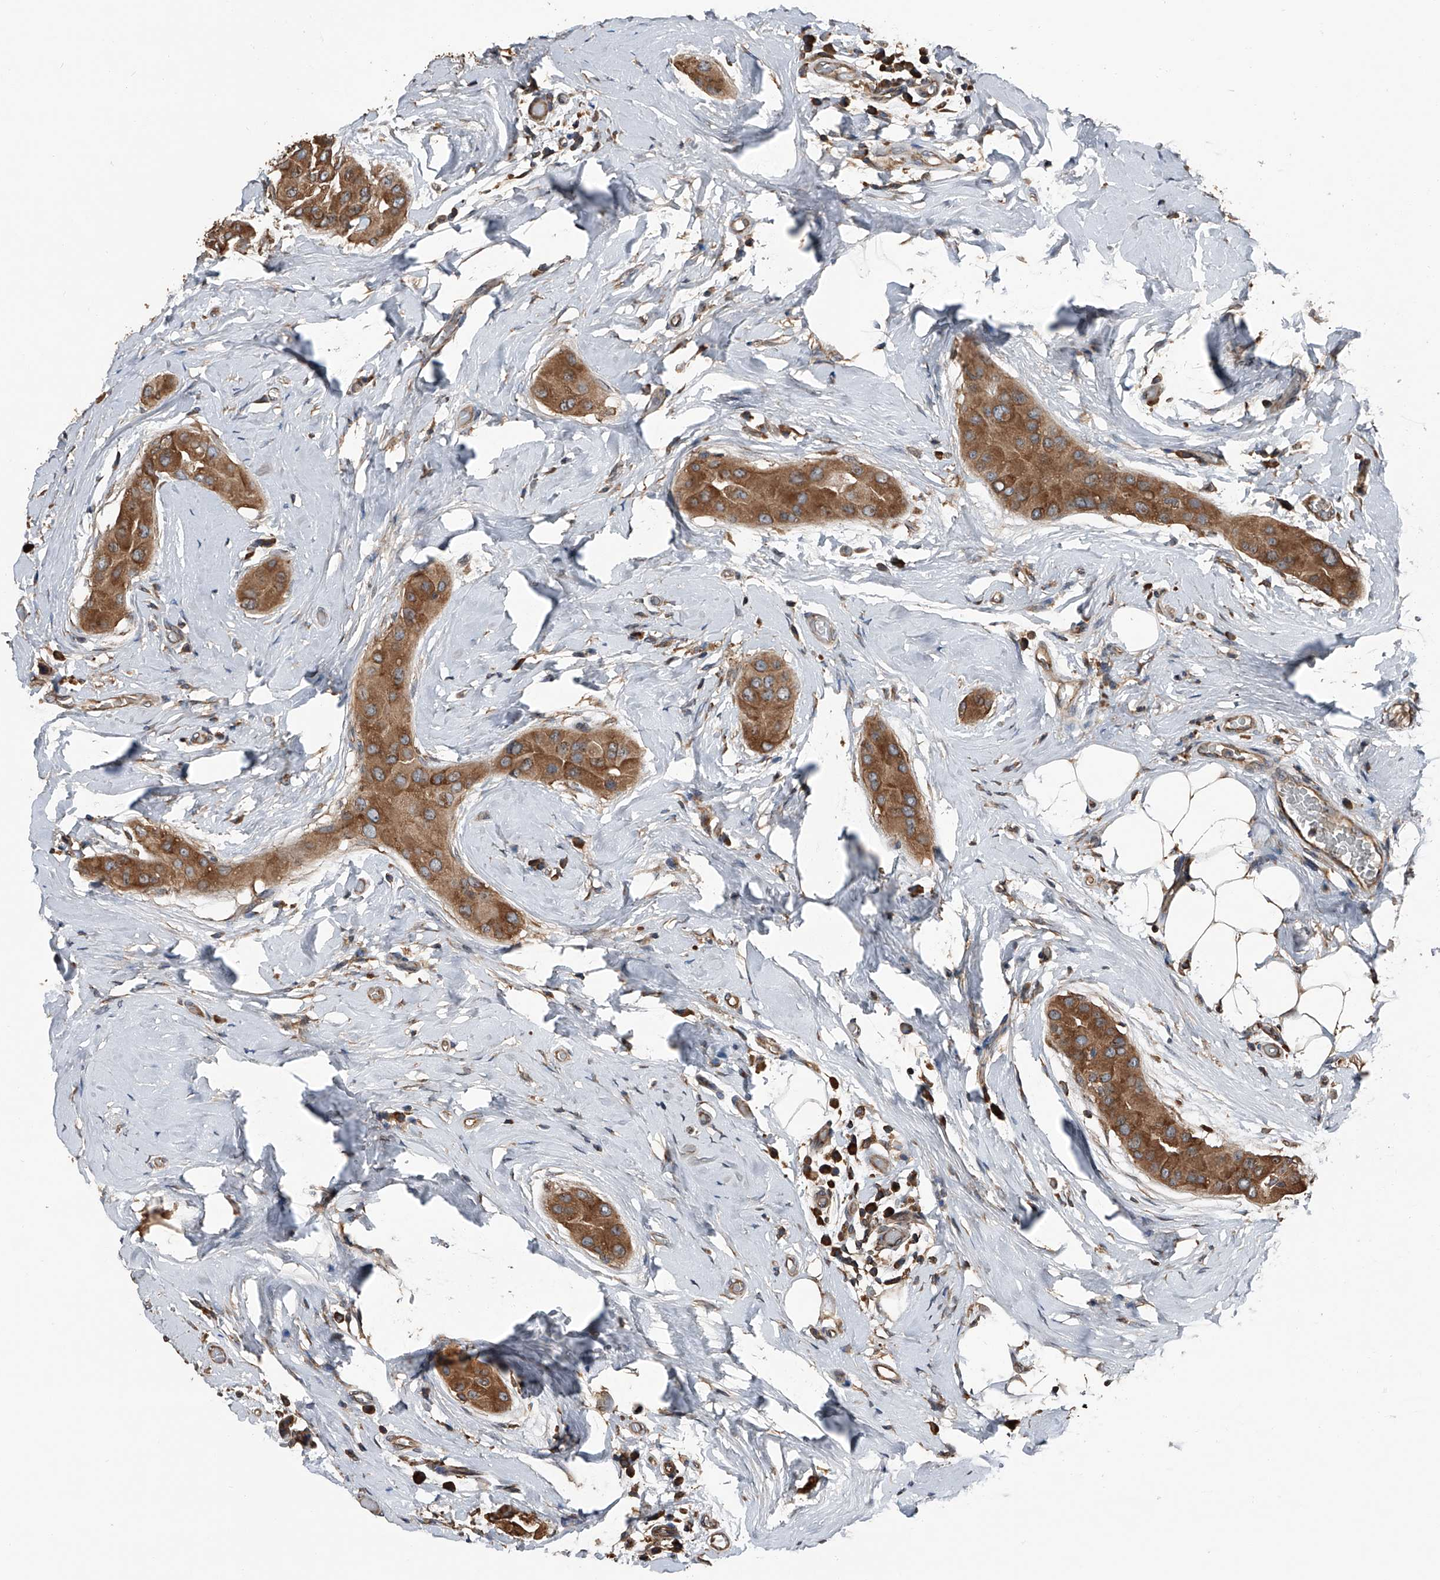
{"staining": {"intensity": "moderate", "quantity": ">75%", "location": "cytoplasmic/membranous"}, "tissue": "thyroid cancer", "cell_type": "Tumor cells", "image_type": "cancer", "snomed": [{"axis": "morphology", "description": "Papillary adenocarcinoma, NOS"}, {"axis": "topography", "description": "Thyroid gland"}], "caption": "Immunohistochemistry (DAB (3,3'-diaminobenzidine)) staining of thyroid cancer (papillary adenocarcinoma) reveals moderate cytoplasmic/membranous protein positivity in about >75% of tumor cells.", "gene": "KCNJ2", "patient": {"sex": "male", "age": 33}}